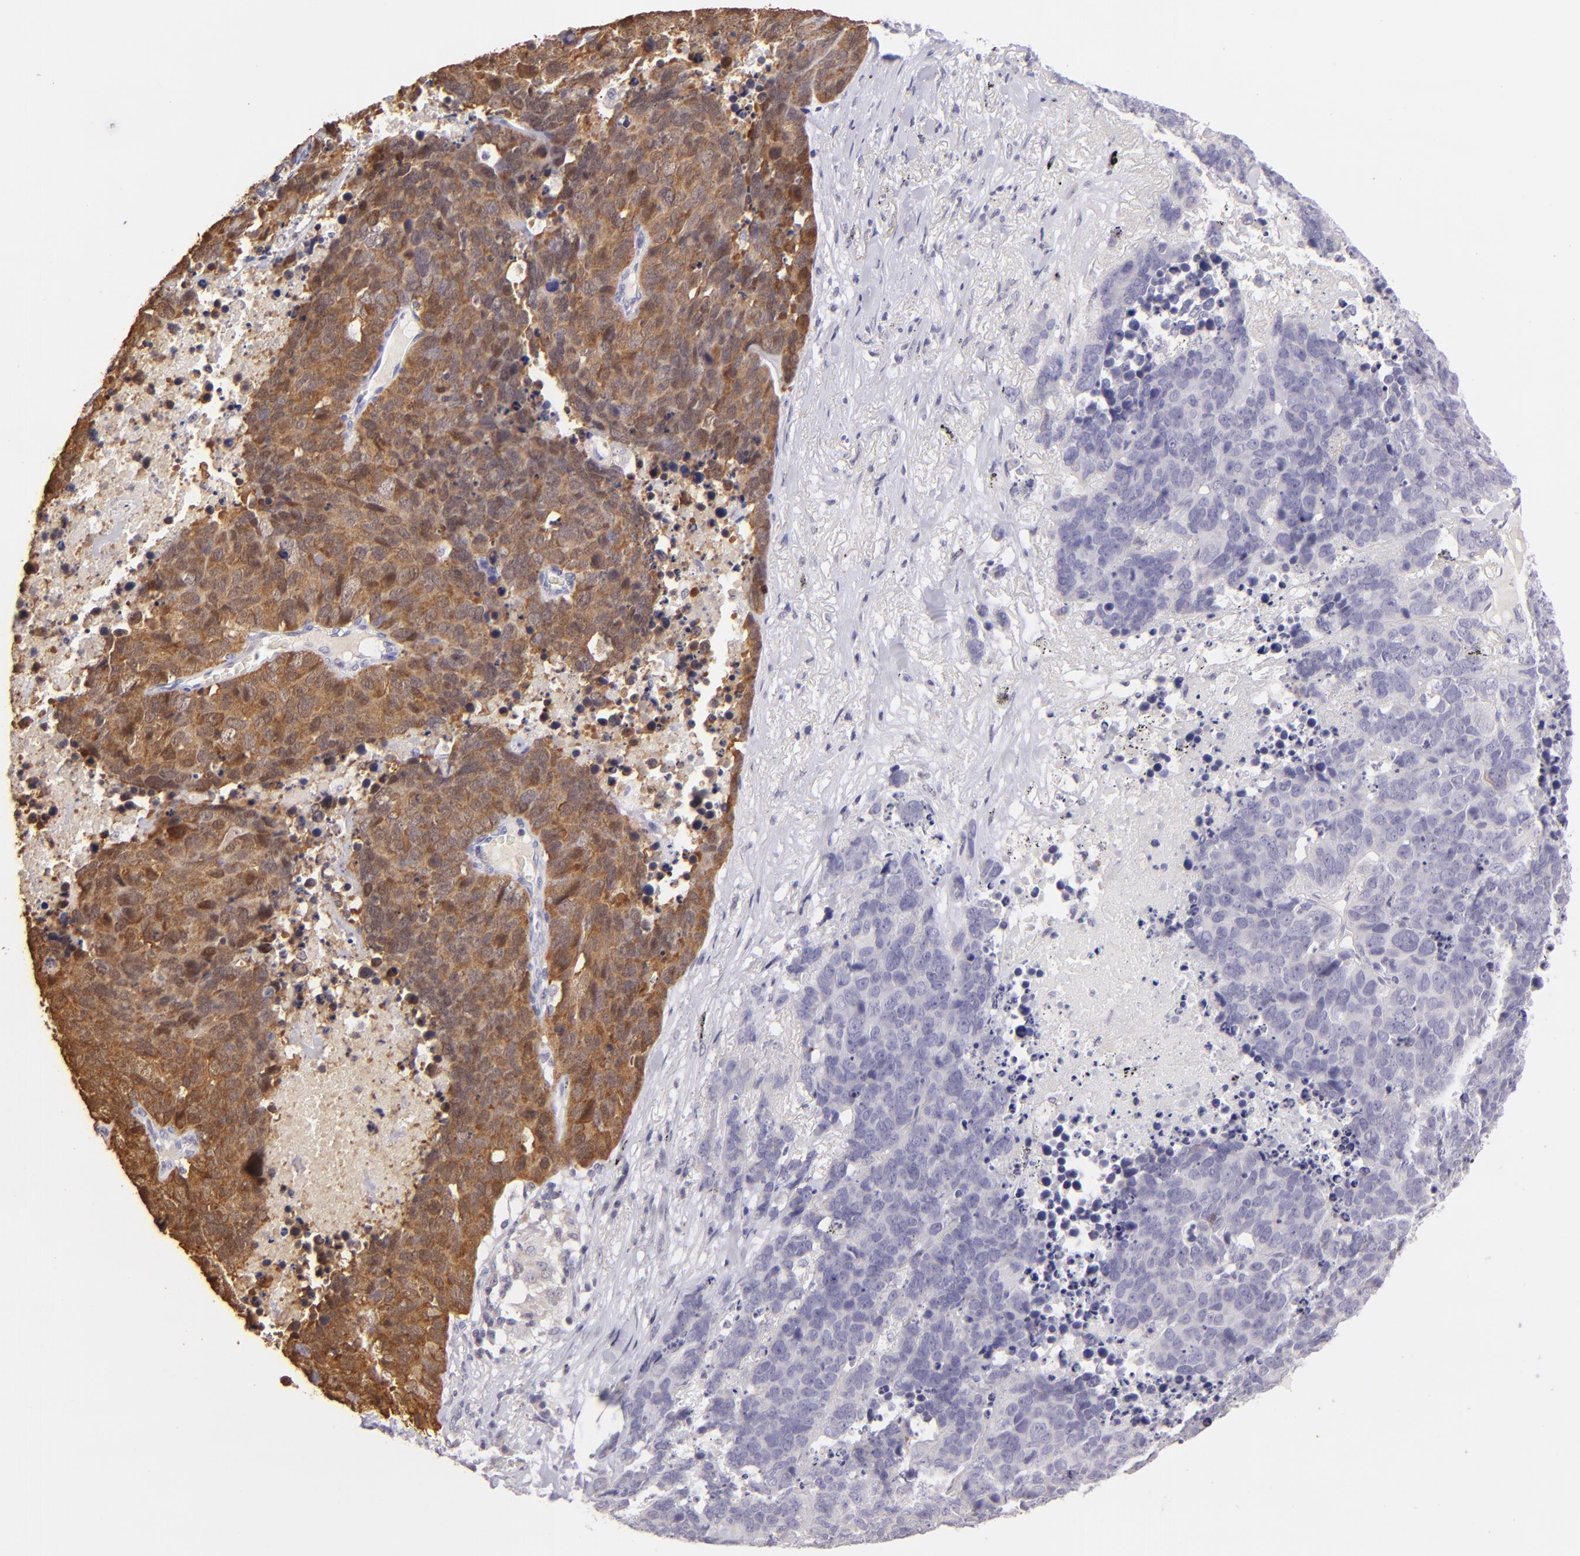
{"staining": {"intensity": "strong", "quantity": "25%-75%", "location": "cytoplasmic/membranous"}, "tissue": "lung cancer", "cell_type": "Tumor cells", "image_type": "cancer", "snomed": [{"axis": "morphology", "description": "Carcinoid, malignant, NOS"}, {"axis": "topography", "description": "Lung"}], "caption": "Brown immunohistochemical staining in lung cancer demonstrates strong cytoplasmic/membranous positivity in approximately 25%-75% of tumor cells.", "gene": "MAGEA1", "patient": {"sex": "male", "age": 60}}